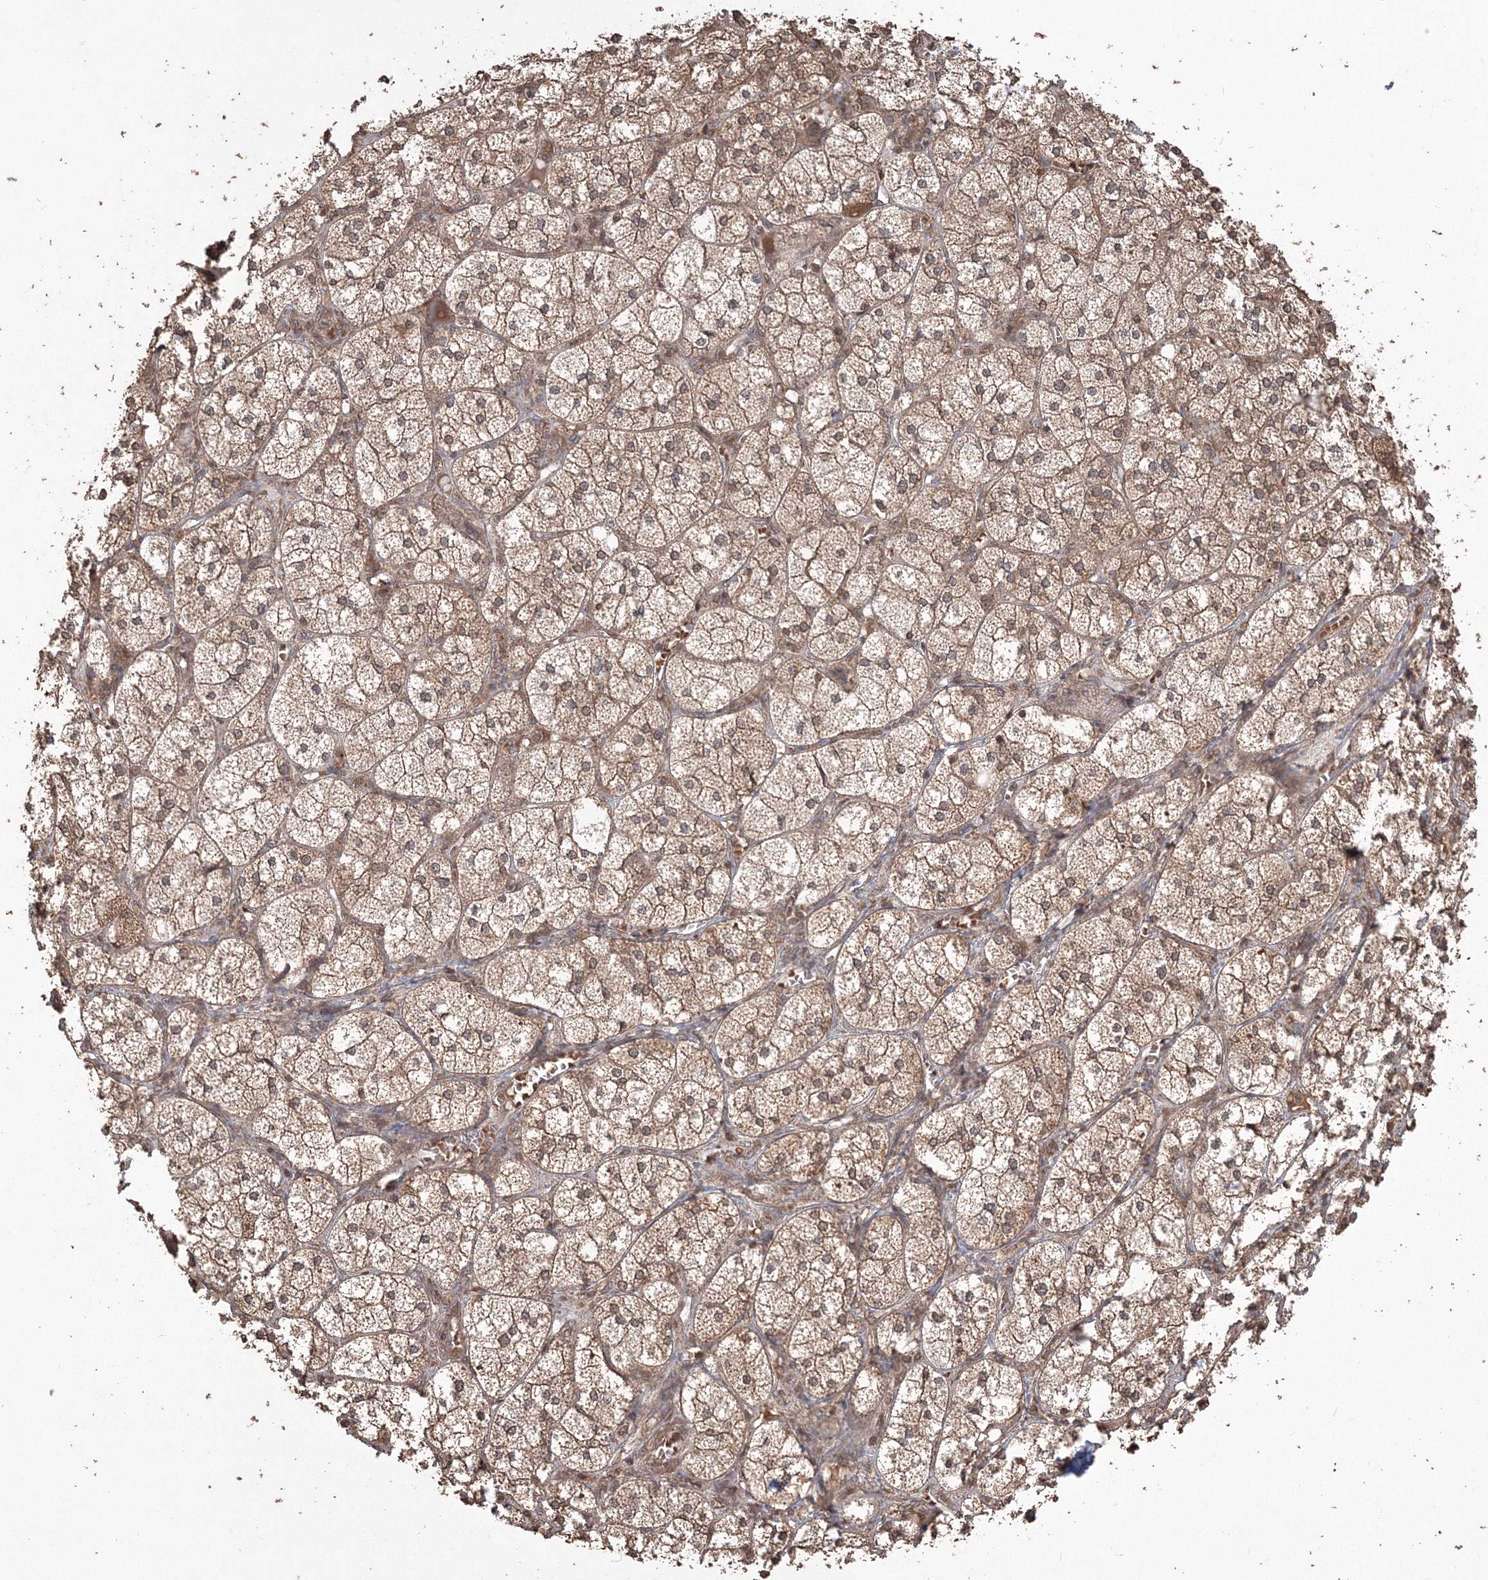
{"staining": {"intensity": "moderate", "quantity": ">75%", "location": "cytoplasmic/membranous"}, "tissue": "adrenal gland", "cell_type": "Glandular cells", "image_type": "normal", "snomed": [{"axis": "morphology", "description": "Normal tissue, NOS"}, {"axis": "topography", "description": "Adrenal gland"}], "caption": "IHC of benign human adrenal gland demonstrates medium levels of moderate cytoplasmic/membranous expression in about >75% of glandular cells. The staining is performed using DAB brown chromogen to label protein expression. The nuclei are counter-stained blue using hematoxylin.", "gene": "CCDC122", "patient": {"sex": "female", "age": 61}}